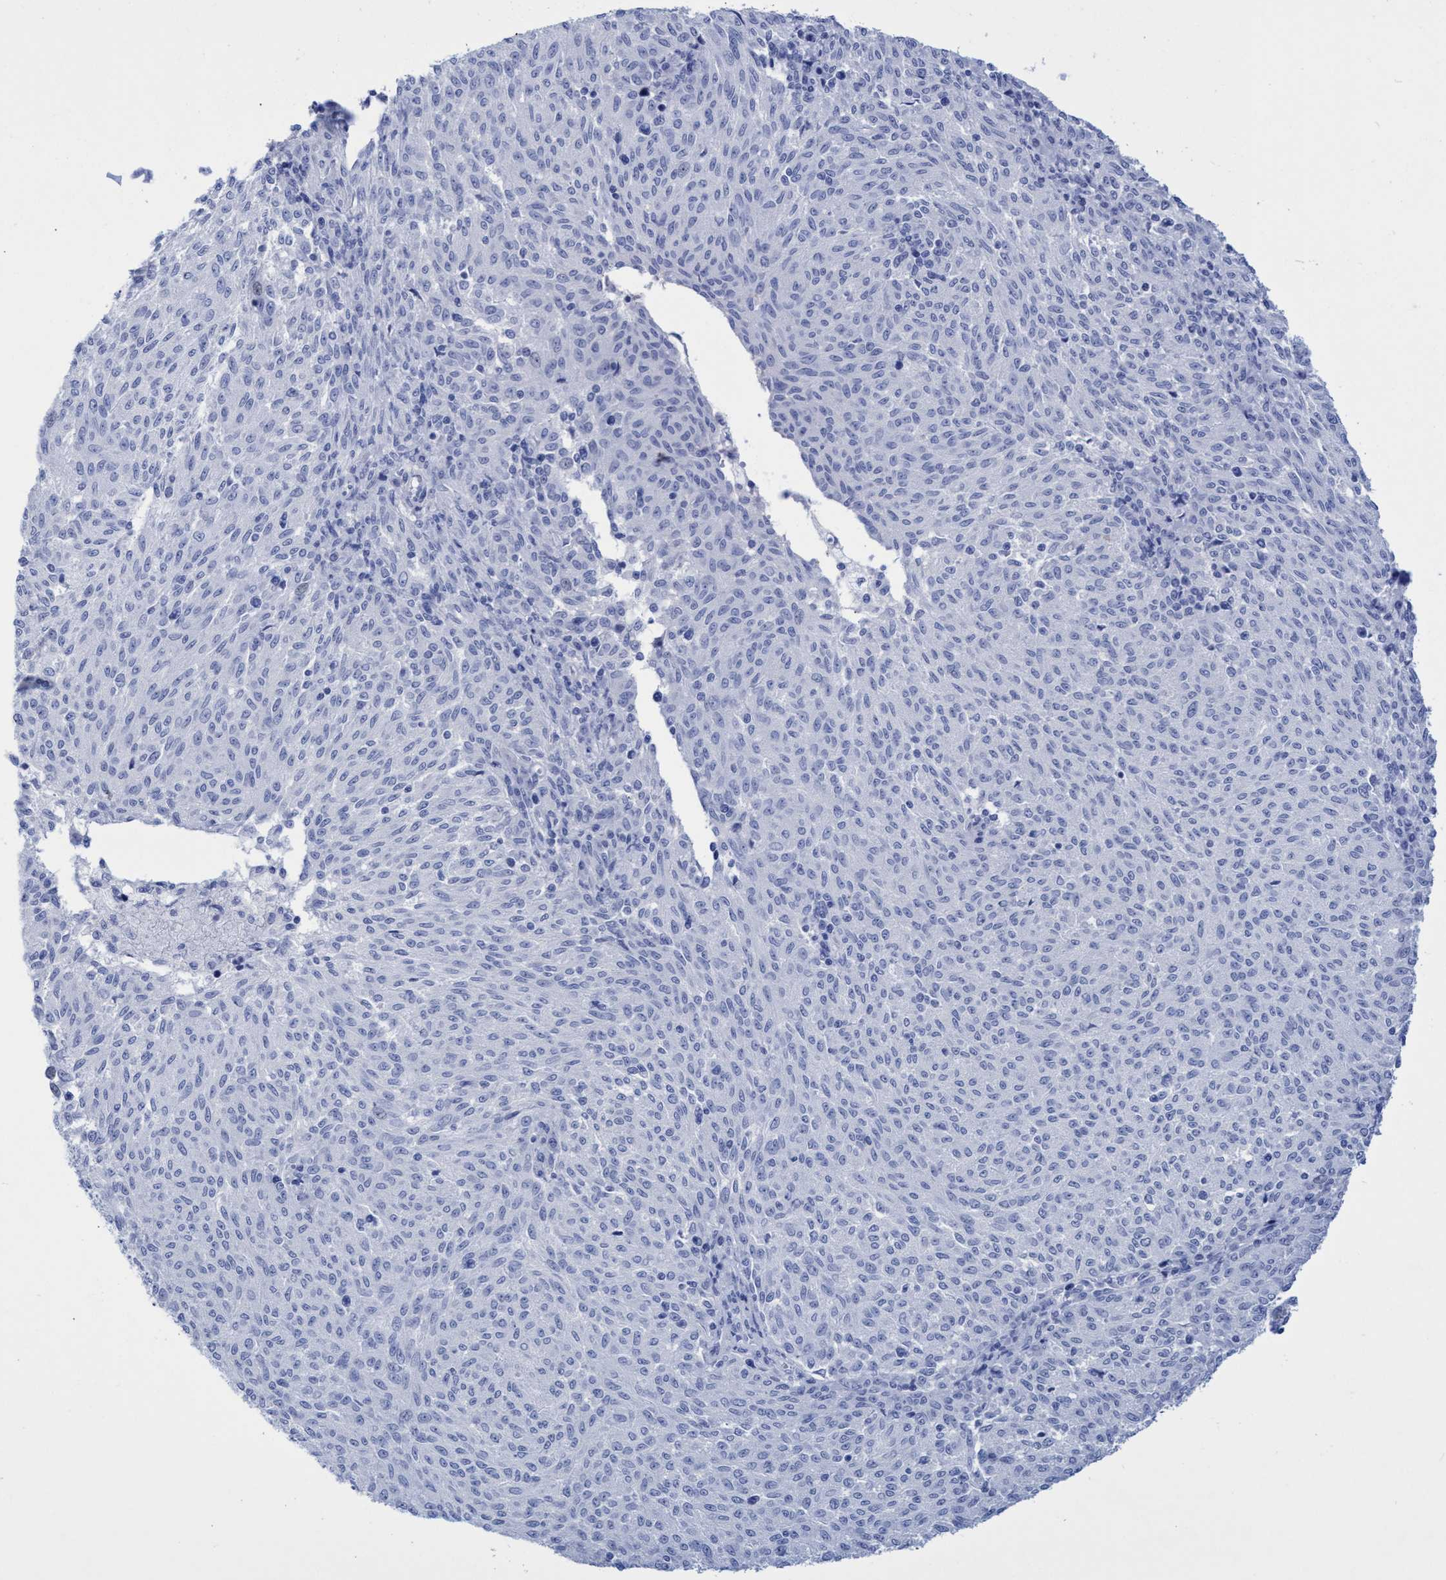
{"staining": {"intensity": "negative", "quantity": "none", "location": "none"}, "tissue": "melanoma", "cell_type": "Tumor cells", "image_type": "cancer", "snomed": [{"axis": "morphology", "description": "Malignant melanoma, NOS"}, {"axis": "topography", "description": "Skin"}], "caption": "Immunohistochemical staining of human melanoma reveals no significant expression in tumor cells. The staining was performed using DAB (3,3'-diaminobenzidine) to visualize the protein expression in brown, while the nuclei were stained in blue with hematoxylin (Magnification: 20x).", "gene": "INSL6", "patient": {"sex": "female", "age": 72}}